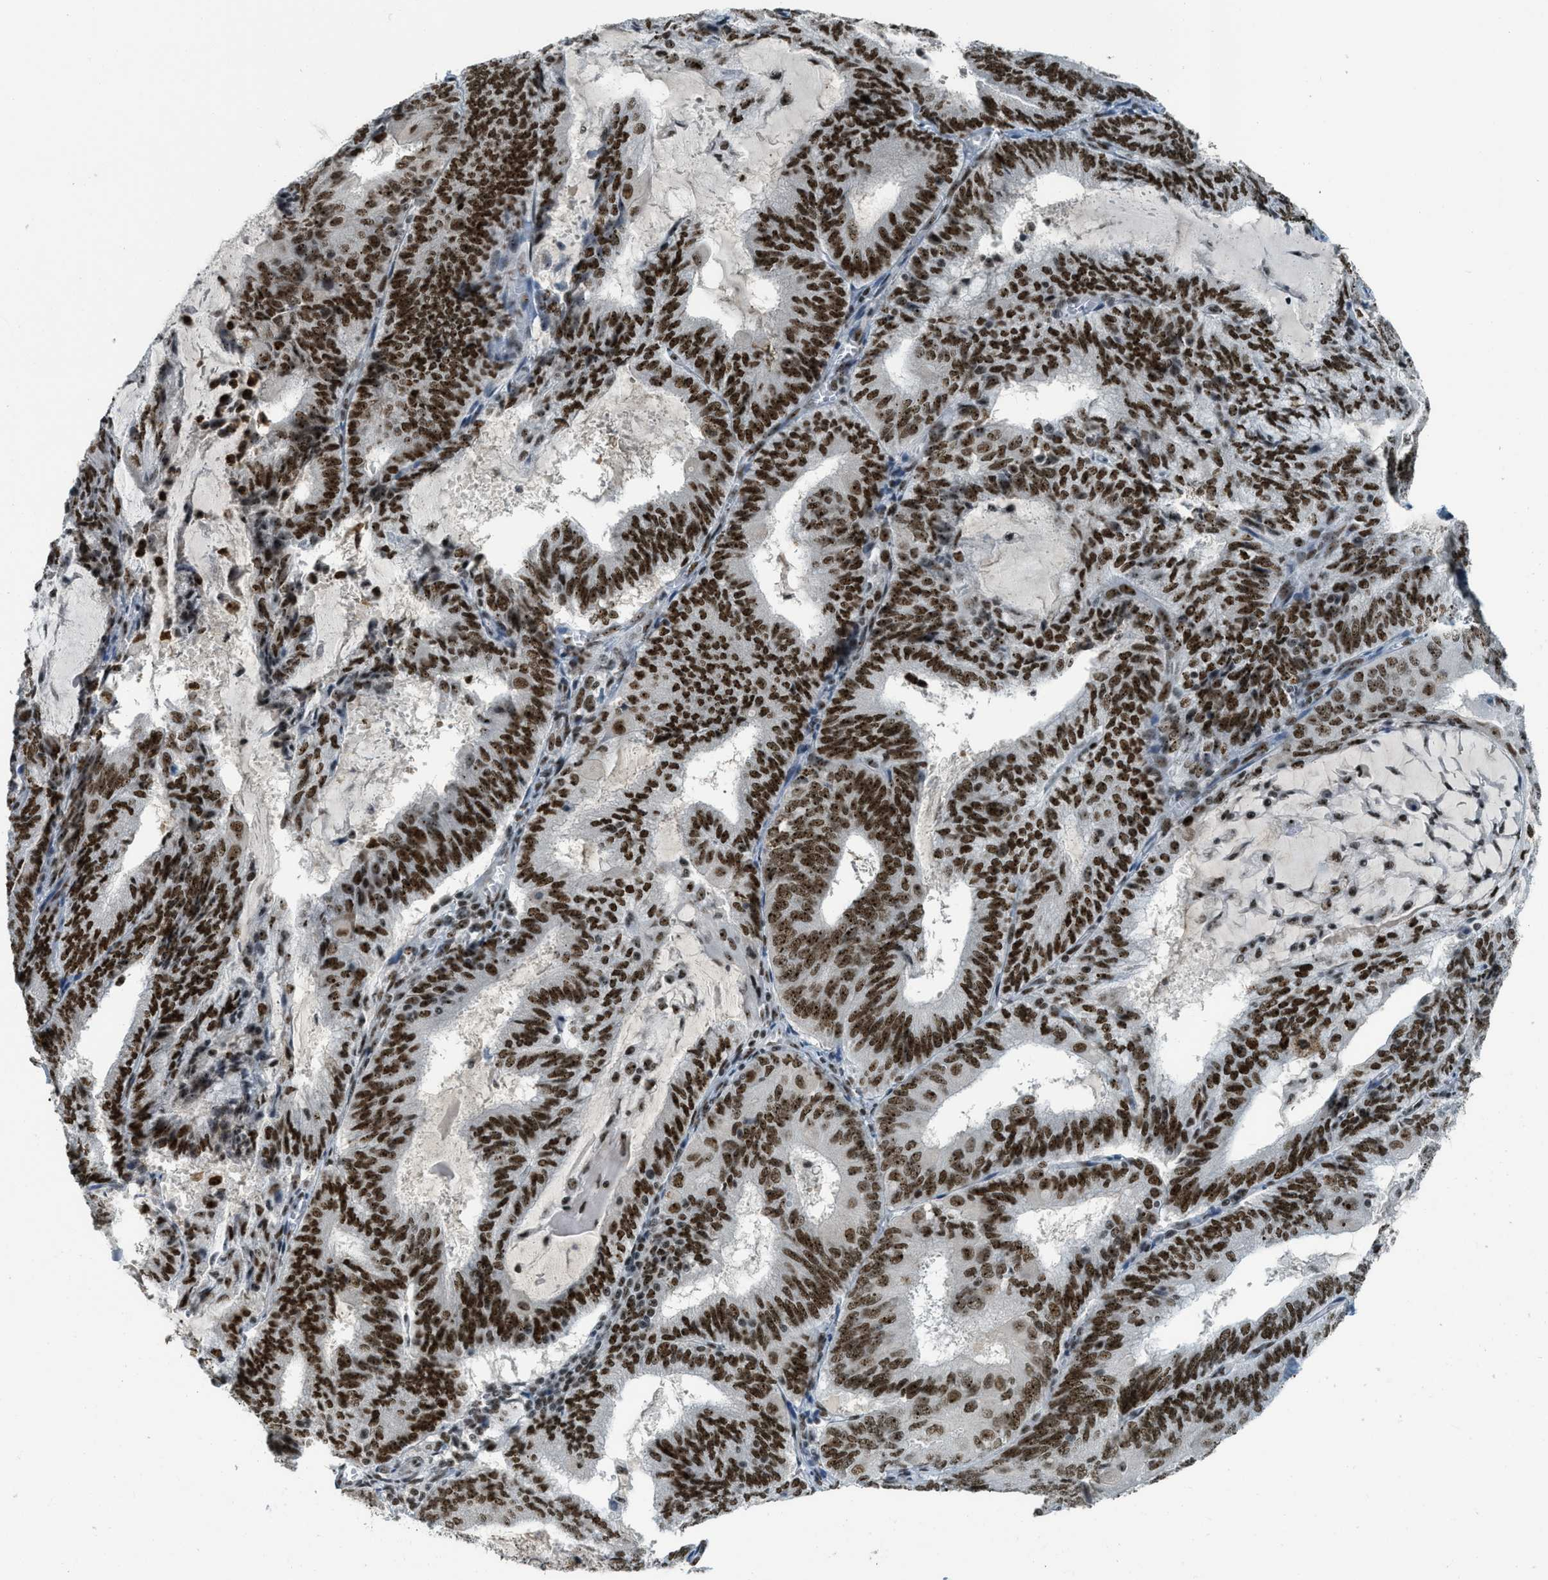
{"staining": {"intensity": "strong", "quantity": ">75%", "location": "nuclear"}, "tissue": "endometrial cancer", "cell_type": "Tumor cells", "image_type": "cancer", "snomed": [{"axis": "morphology", "description": "Adenocarcinoma, NOS"}, {"axis": "topography", "description": "Endometrium"}], "caption": "The immunohistochemical stain highlights strong nuclear positivity in tumor cells of endometrial cancer (adenocarcinoma) tissue. The protein is shown in brown color, while the nuclei are stained blue.", "gene": "URB1", "patient": {"sex": "female", "age": 81}}